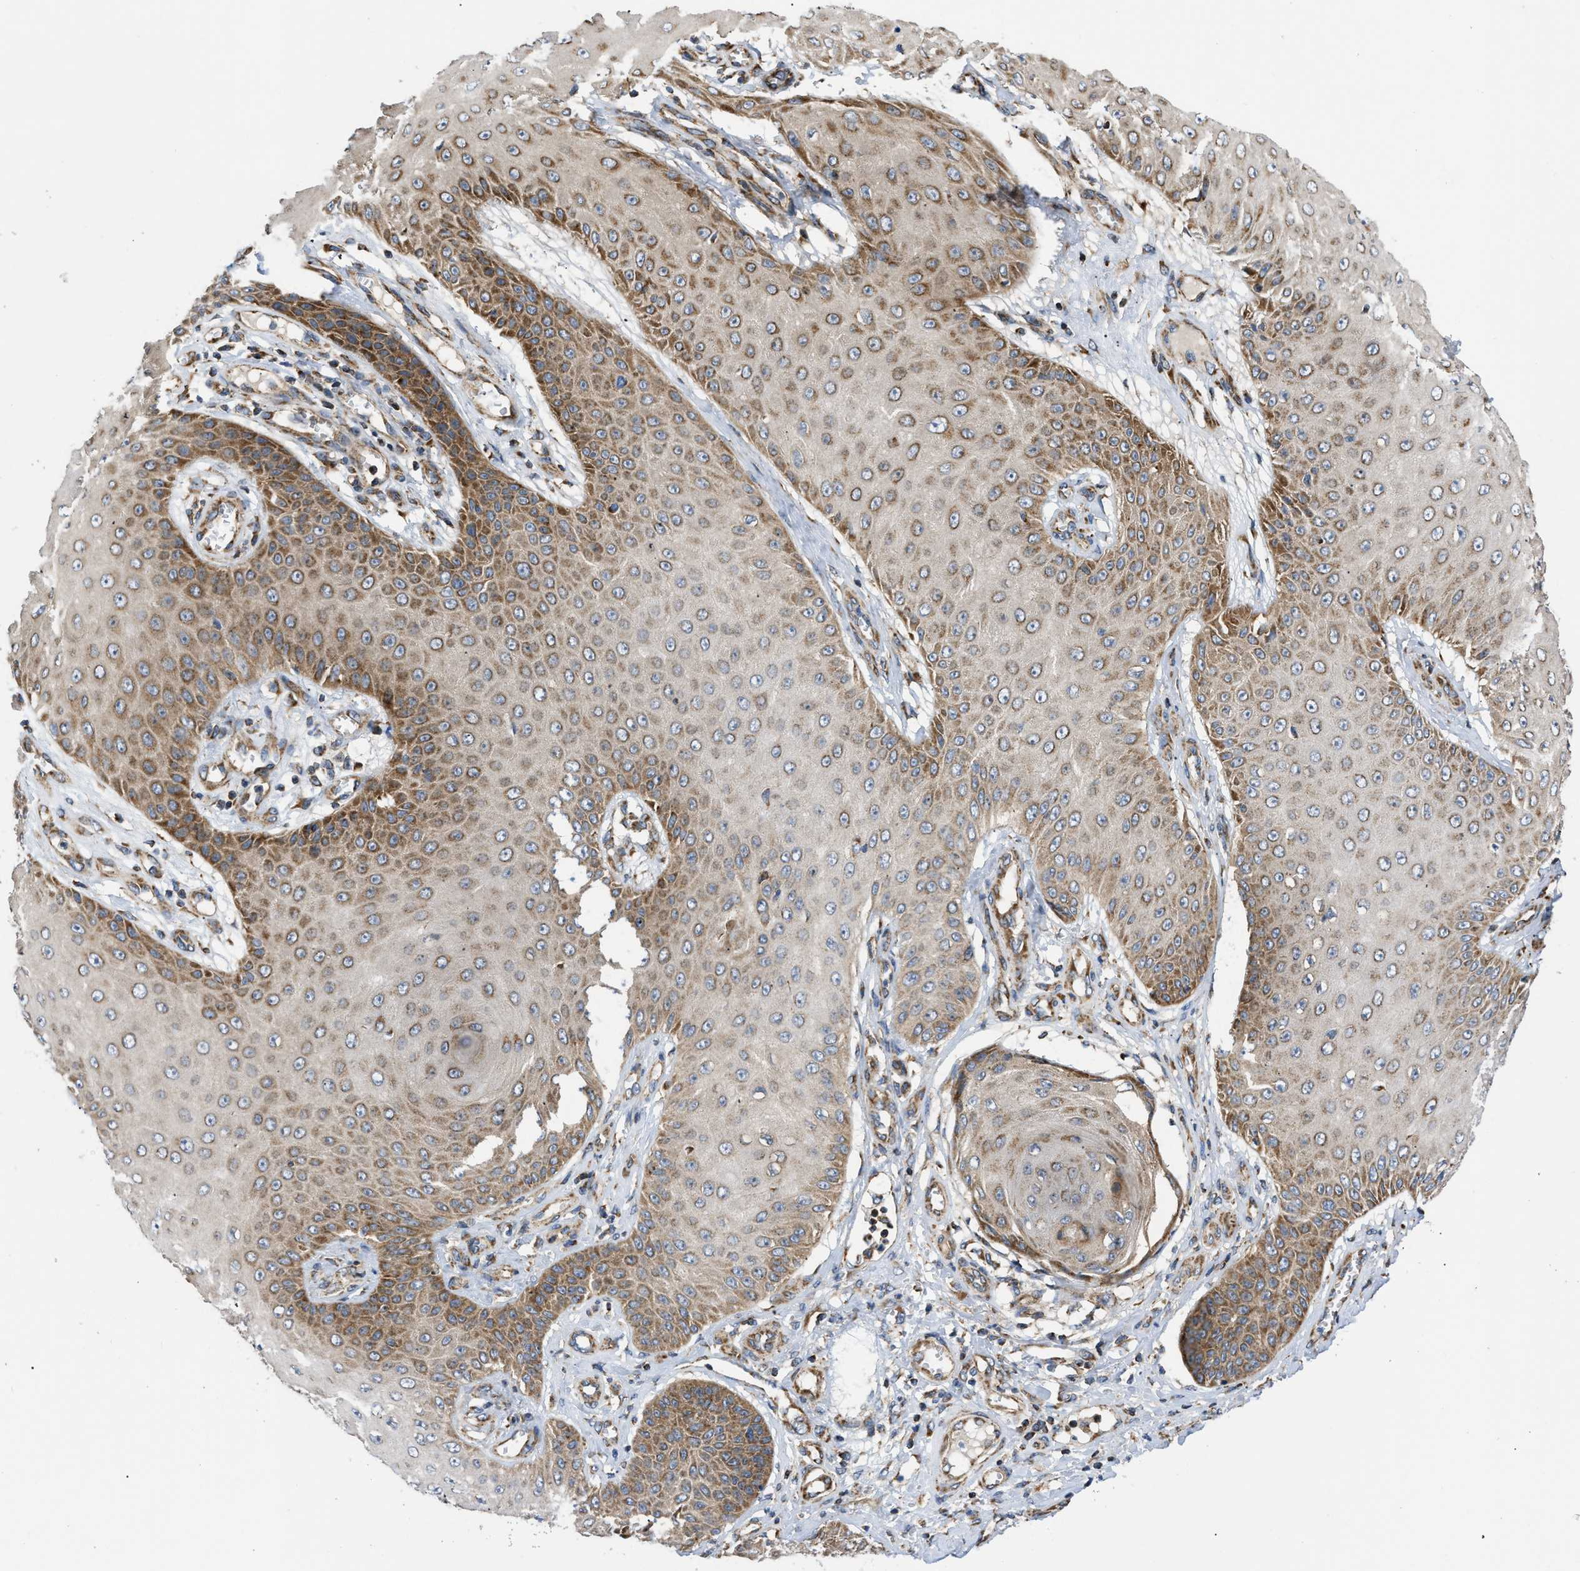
{"staining": {"intensity": "moderate", "quantity": ">75%", "location": "cytoplasmic/membranous"}, "tissue": "skin cancer", "cell_type": "Tumor cells", "image_type": "cancer", "snomed": [{"axis": "morphology", "description": "Squamous cell carcinoma, NOS"}, {"axis": "topography", "description": "Skin"}], "caption": "An immunohistochemistry histopathology image of neoplastic tissue is shown. Protein staining in brown labels moderate cytoplasmic/membranous positivity in skin squamous cell carcinoma within tumor cells.", "gene": "OPTN", "patient": {"sex": "male", "age": 74}}